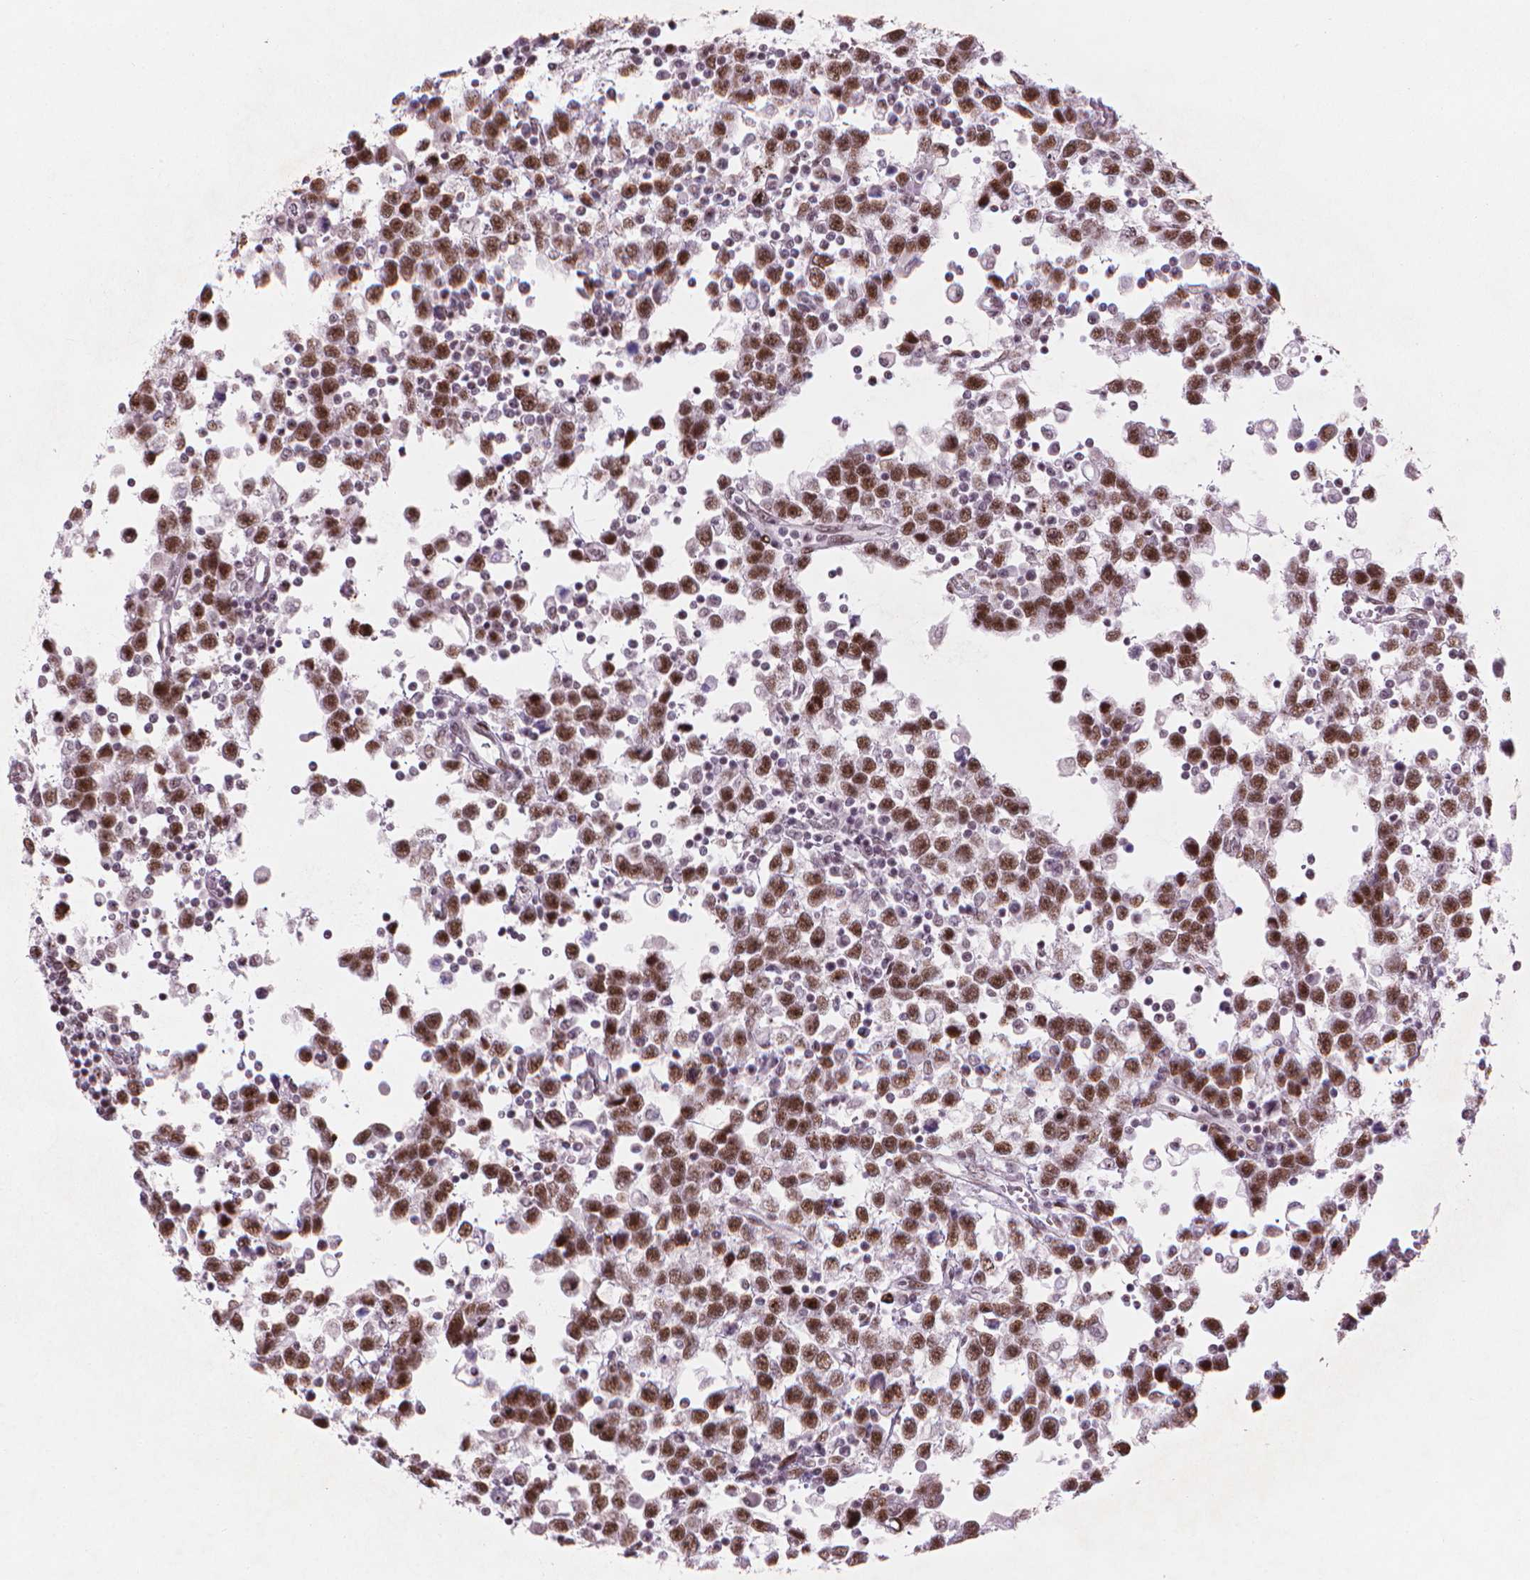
{"staining": {"intensity": "moderate", "quantity": ">75%", "location": "nuclear"}, "tissue": "testis cancer", "cell_type": "Tumor cells", "image_type": "cancer", "snomed": [{"axis": "morphology", "description": "Seminoma, NOS"}, {"axis": "topography", "description": "Testis"}], "caption": "Brown immunohistochemical staining in human testis cancer demonstrates moderate nuclear expression in about >75% of tumor cells.", "gene": "HES7", "patient": {"sex": "male", "age": 34}}